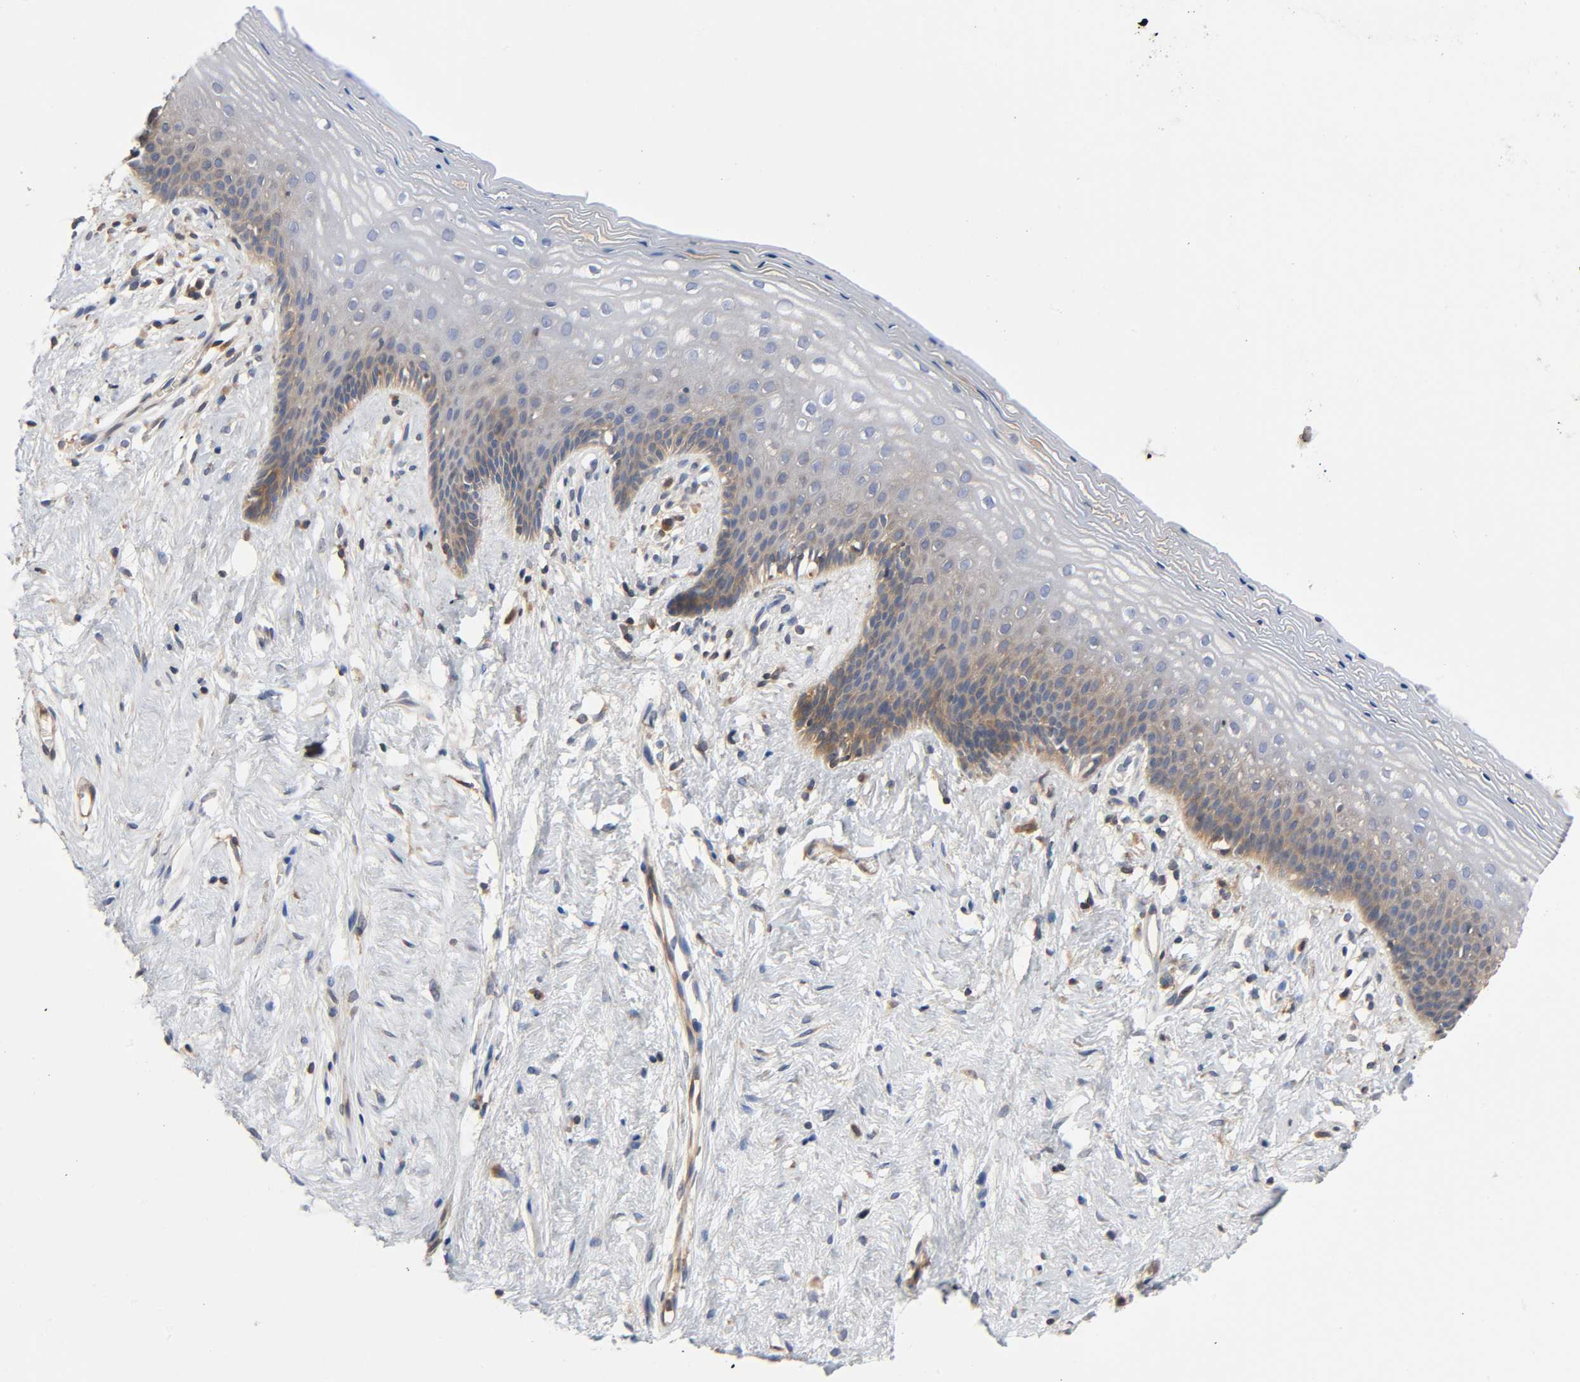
{"staining": {"intensity": "moderate", "quantity": "25%-75%", "location": "cytoplasmic/membranous"}, "tissue": "vagina", "cell_type": "Squamous epithelial cells", "image_type": "normal", "snomed": [{"axis": "morphology", "description": "Normal tissue, NOS"}, {"axis": "topography", "description": "Vagina"}], "caption": "Vagina stained with DAB (3,3'-diaminobenzidine) immunohistochemistry displays medium levels of moderate cytoplasmic/membranous expression in approximately 25%-75% of squamous epithelial cells.", "gene": "PRKAB1", "patient": {"sex": "female", "age": 44}}